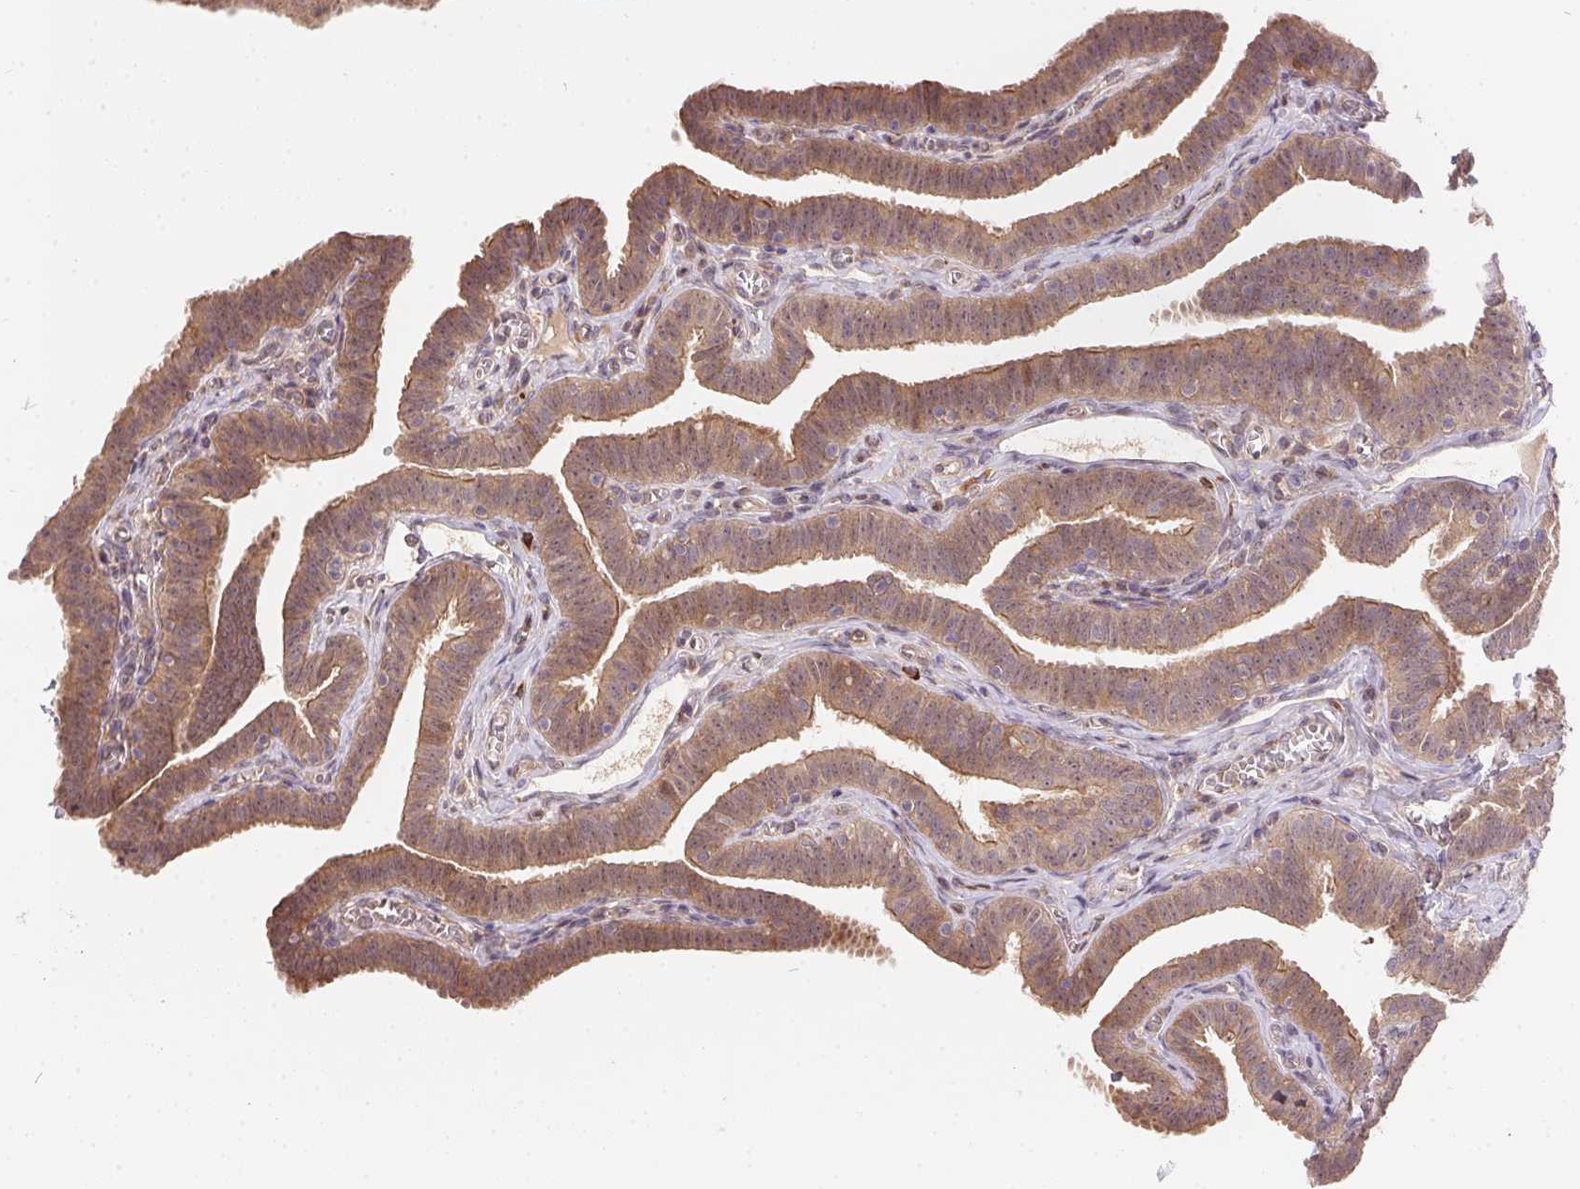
{"staining": {"intensity": "moderate", "quantity": ">75%", "location": "cytoplasmic/membranous,nuclear"}, "tissue": "fallopian tube", "cell_type": "Glandular cells", "image_type": "normal", "snomed": [{"axis": "morphology", "description": "Normal tissue, NOS"}, {"axis": "topography", "description": "Fallopian tube"}], "caption": "Brown immunohistochemical staining in benign human fallopian tube reveals moderate cytoplasmic/membranous,nuclear staining in about >75% of glandular cells.", "gene": "NUDT16", "patient": {"sex": "female", "age": 25}}